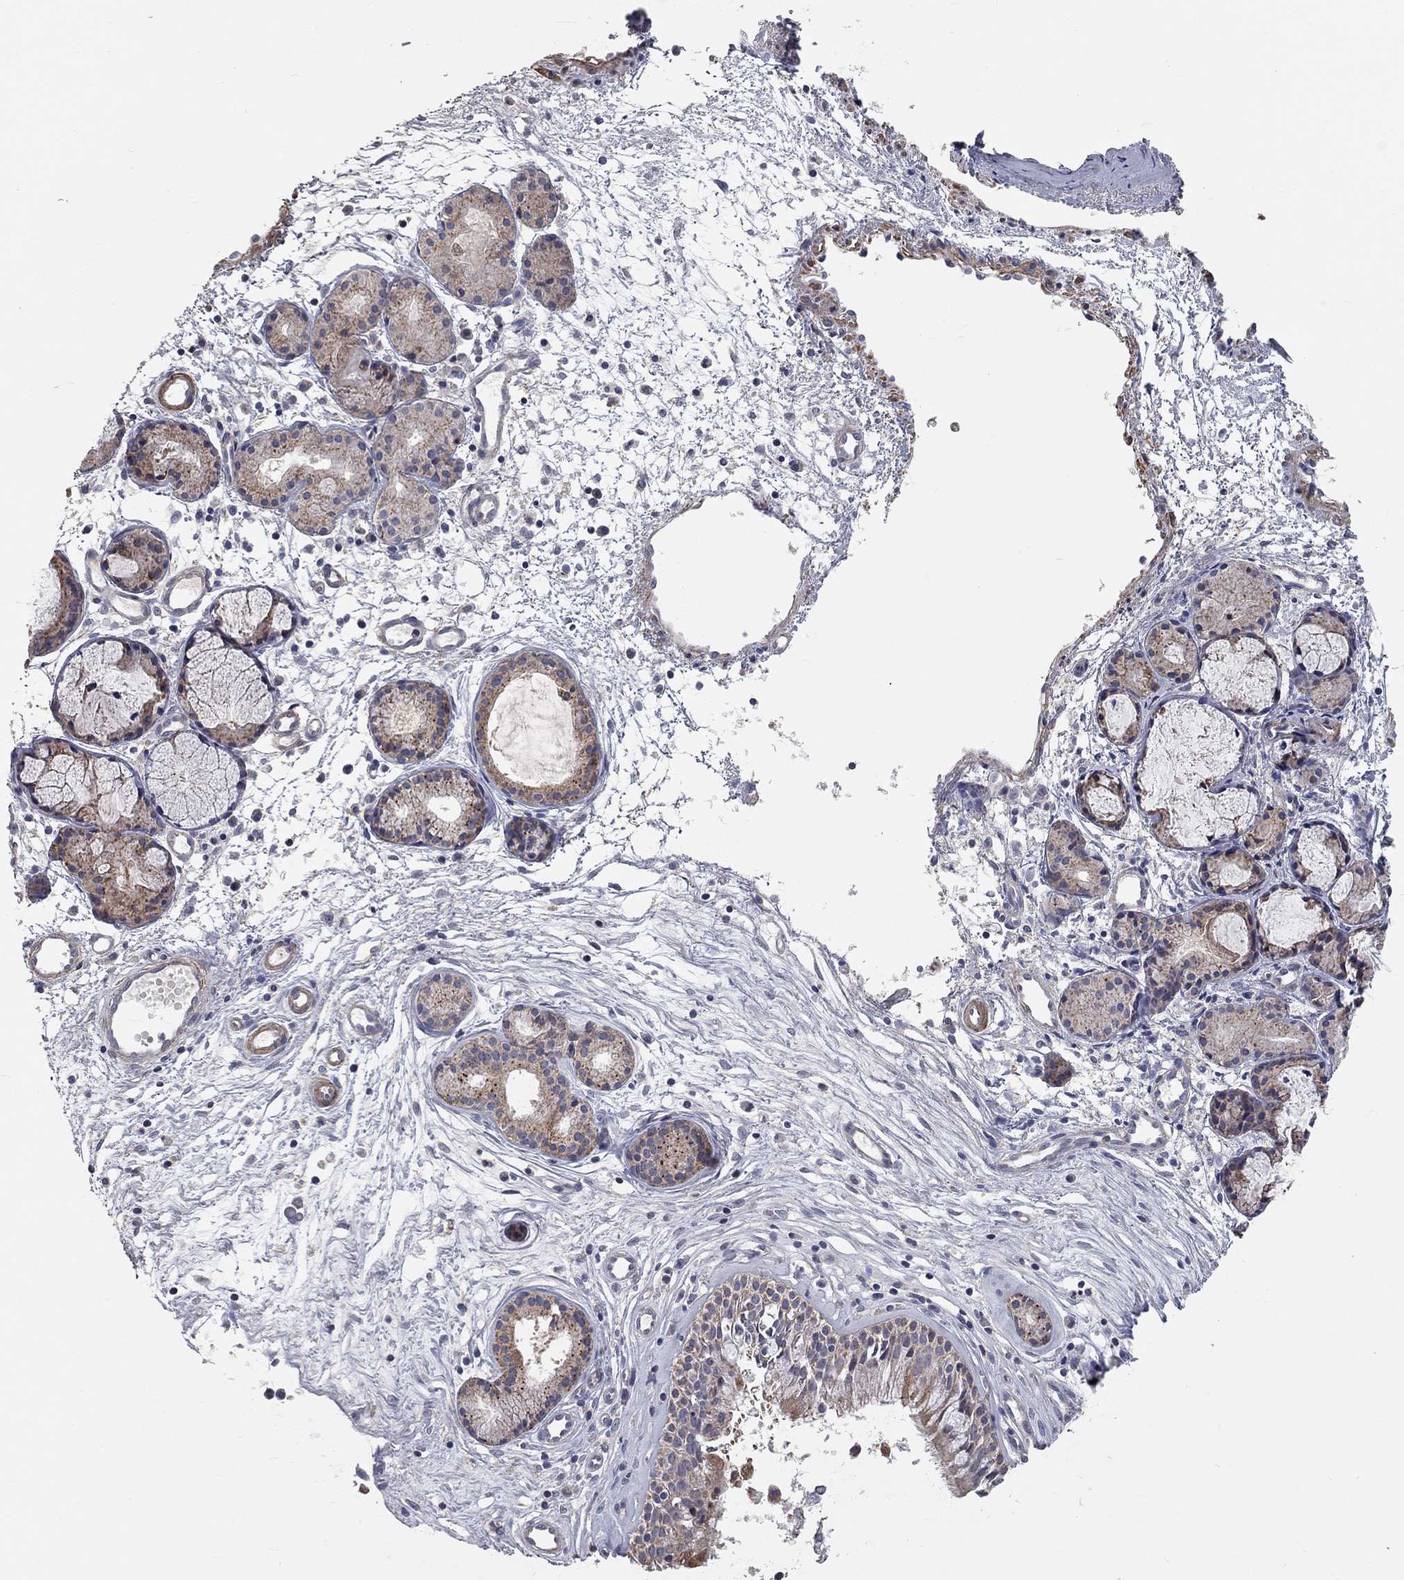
{"staining": {"intensity": "moderate", "quantity": "25%-75%", "location": "cytoplasmic/membranous"}, "tissue": "nasopharynx", "cell_type": "Respiratory epithelial cells", "image_type": "normal", "snomed": [{"axis": "morphology", "description": "Normal tissue, NOS"}, {"axis": "topography", "description": "Nasopharynx"}], "caption": "Brown immunohistochemical staining in benign human nasopharynx shows moderate cytoplasmic/membranous positivity in about 25%-75% of respiratory epithelial cells.", "gene": "KANSL1L", "patient": {"sex": "female", "age": 47}}